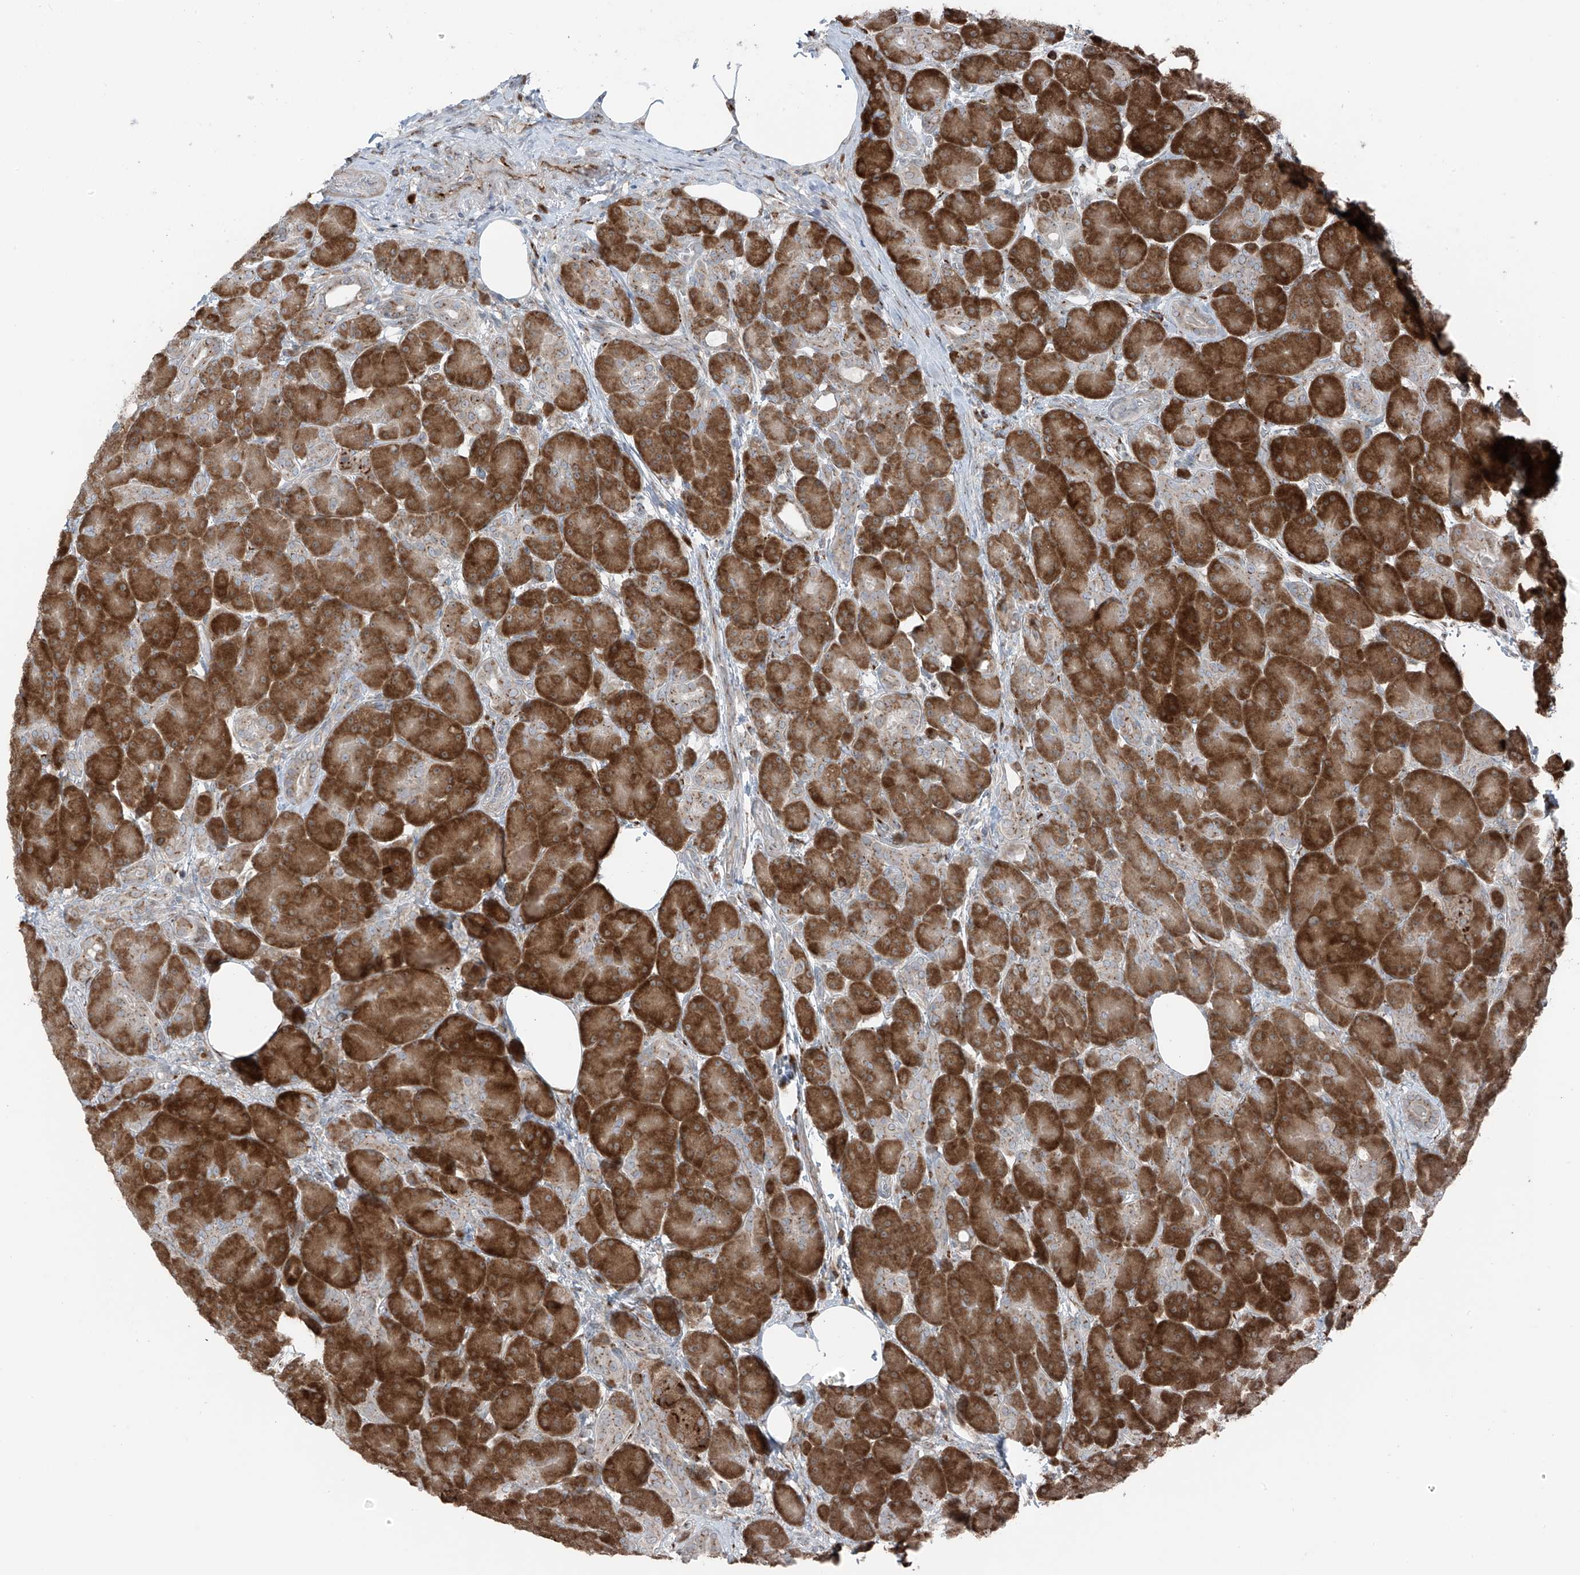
{"staining": {"intensity": "strong", "quantity": ">75%", "location": "cytoplasmic/membranous"}, "tissue": "pancreas", "cell_type": "Exocrine glandular cells", "image_type": "normal", "snomed": [{"axis": "morphology", "description": "Normal tissue, NOS"}, {"axis": "topography", "description": "Pancreas"}], "caption": "IHC (DAB) staining of benign pancreas reveals strong cytoplasmic/membranous protein expression in approximately >75% of exocrine glandular cells. Immunohistochemistry (ihc) stains the protein in brown and the nuclei are stained blue.", "gene": "ERLEC1", "patient": {"sex": "male", "age": 63}}